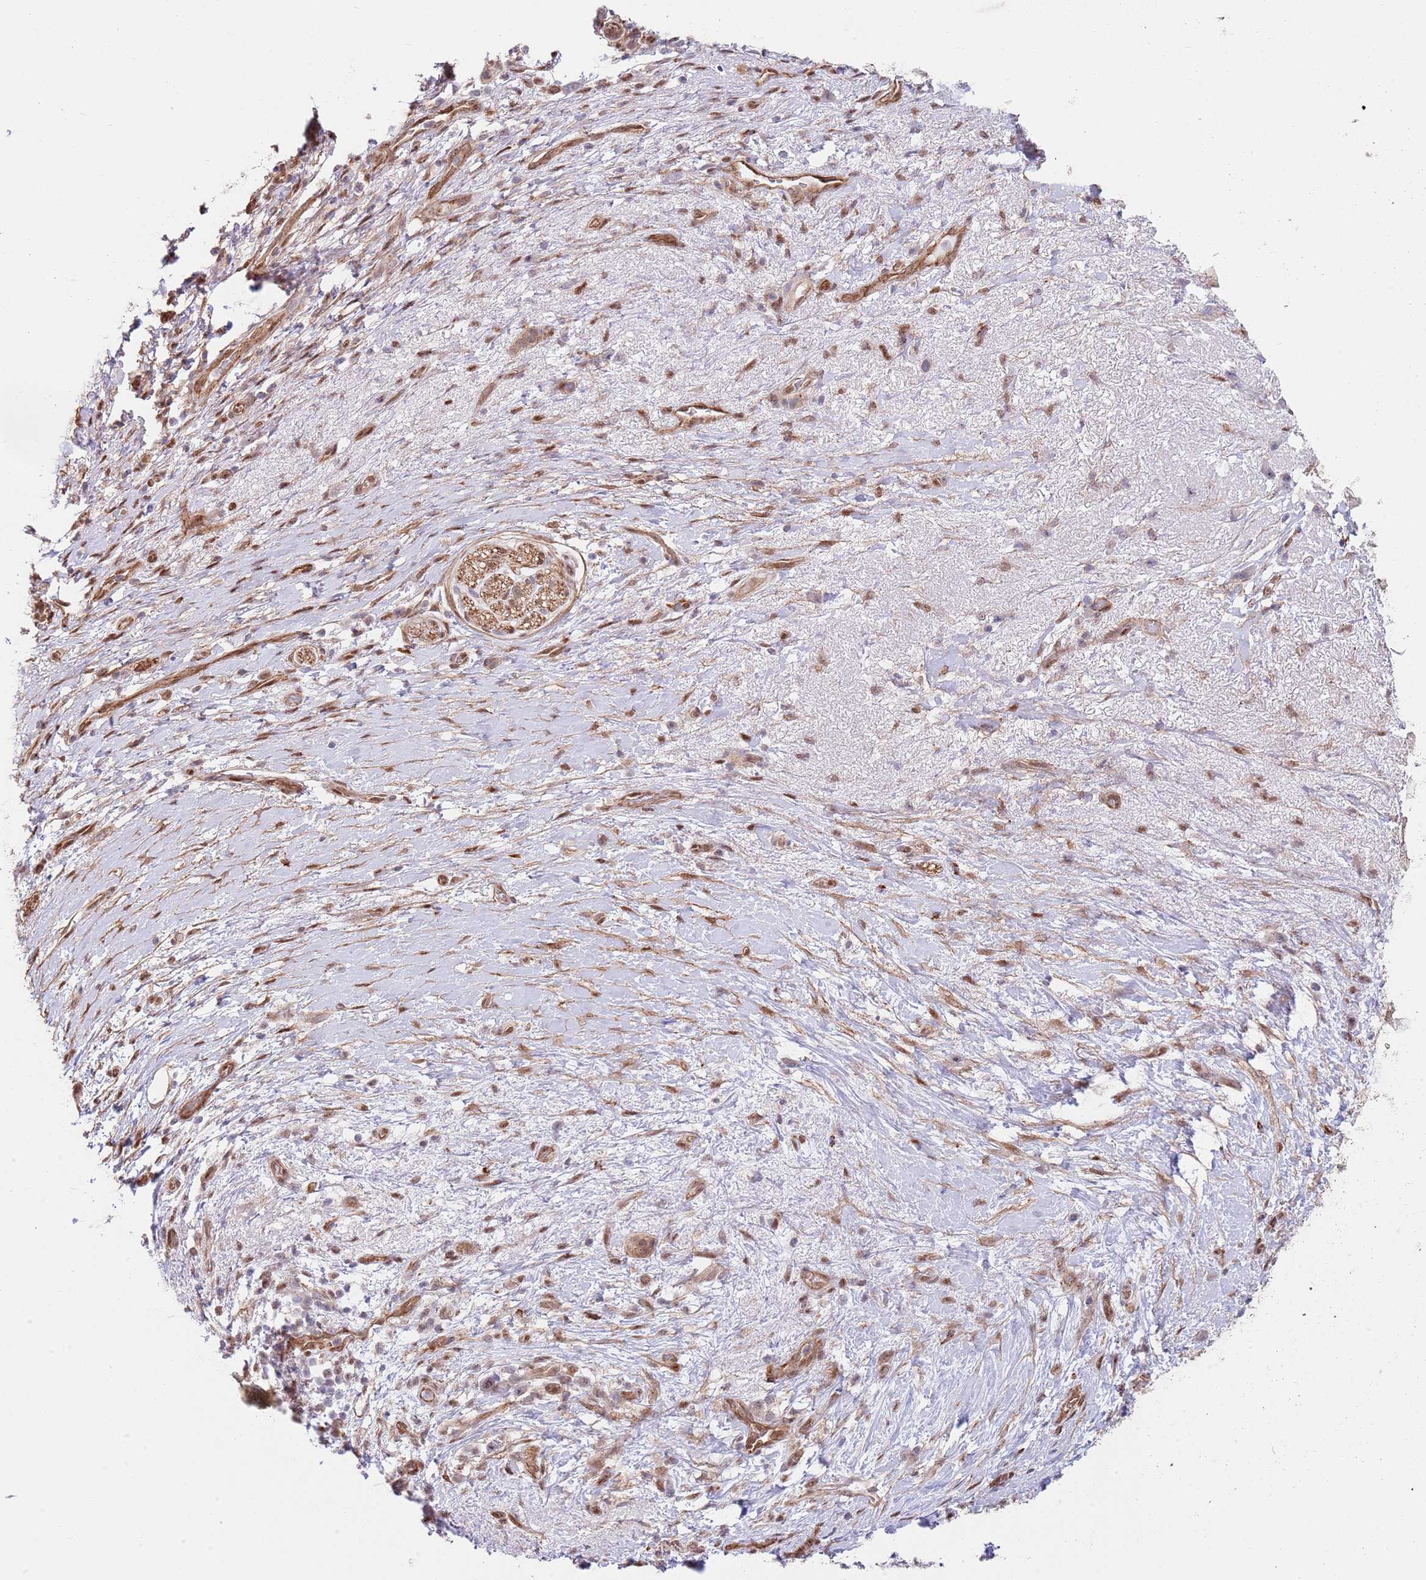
{"staining": {"intensity": "moderate", "quantity": ">75%", "location": "cytoplasmic/membranous"}, "tissue": "pancreatic cancer", "cell_type": "Tumor cells", "image_type": "cancer", "snomed": [{"axis": "morphology", "description": "Adenocarcinoma, NOS"}, {"axis": "topography", "description": "Pancreas"}], "caption": "A brown stain shows moderate cytoplasmic/membranous expression of a protein in human adenocarcinoma (pancreatic) tumor cells.", "gene": "BPNT1", "patient": {"sex": "female", "age": 72}}